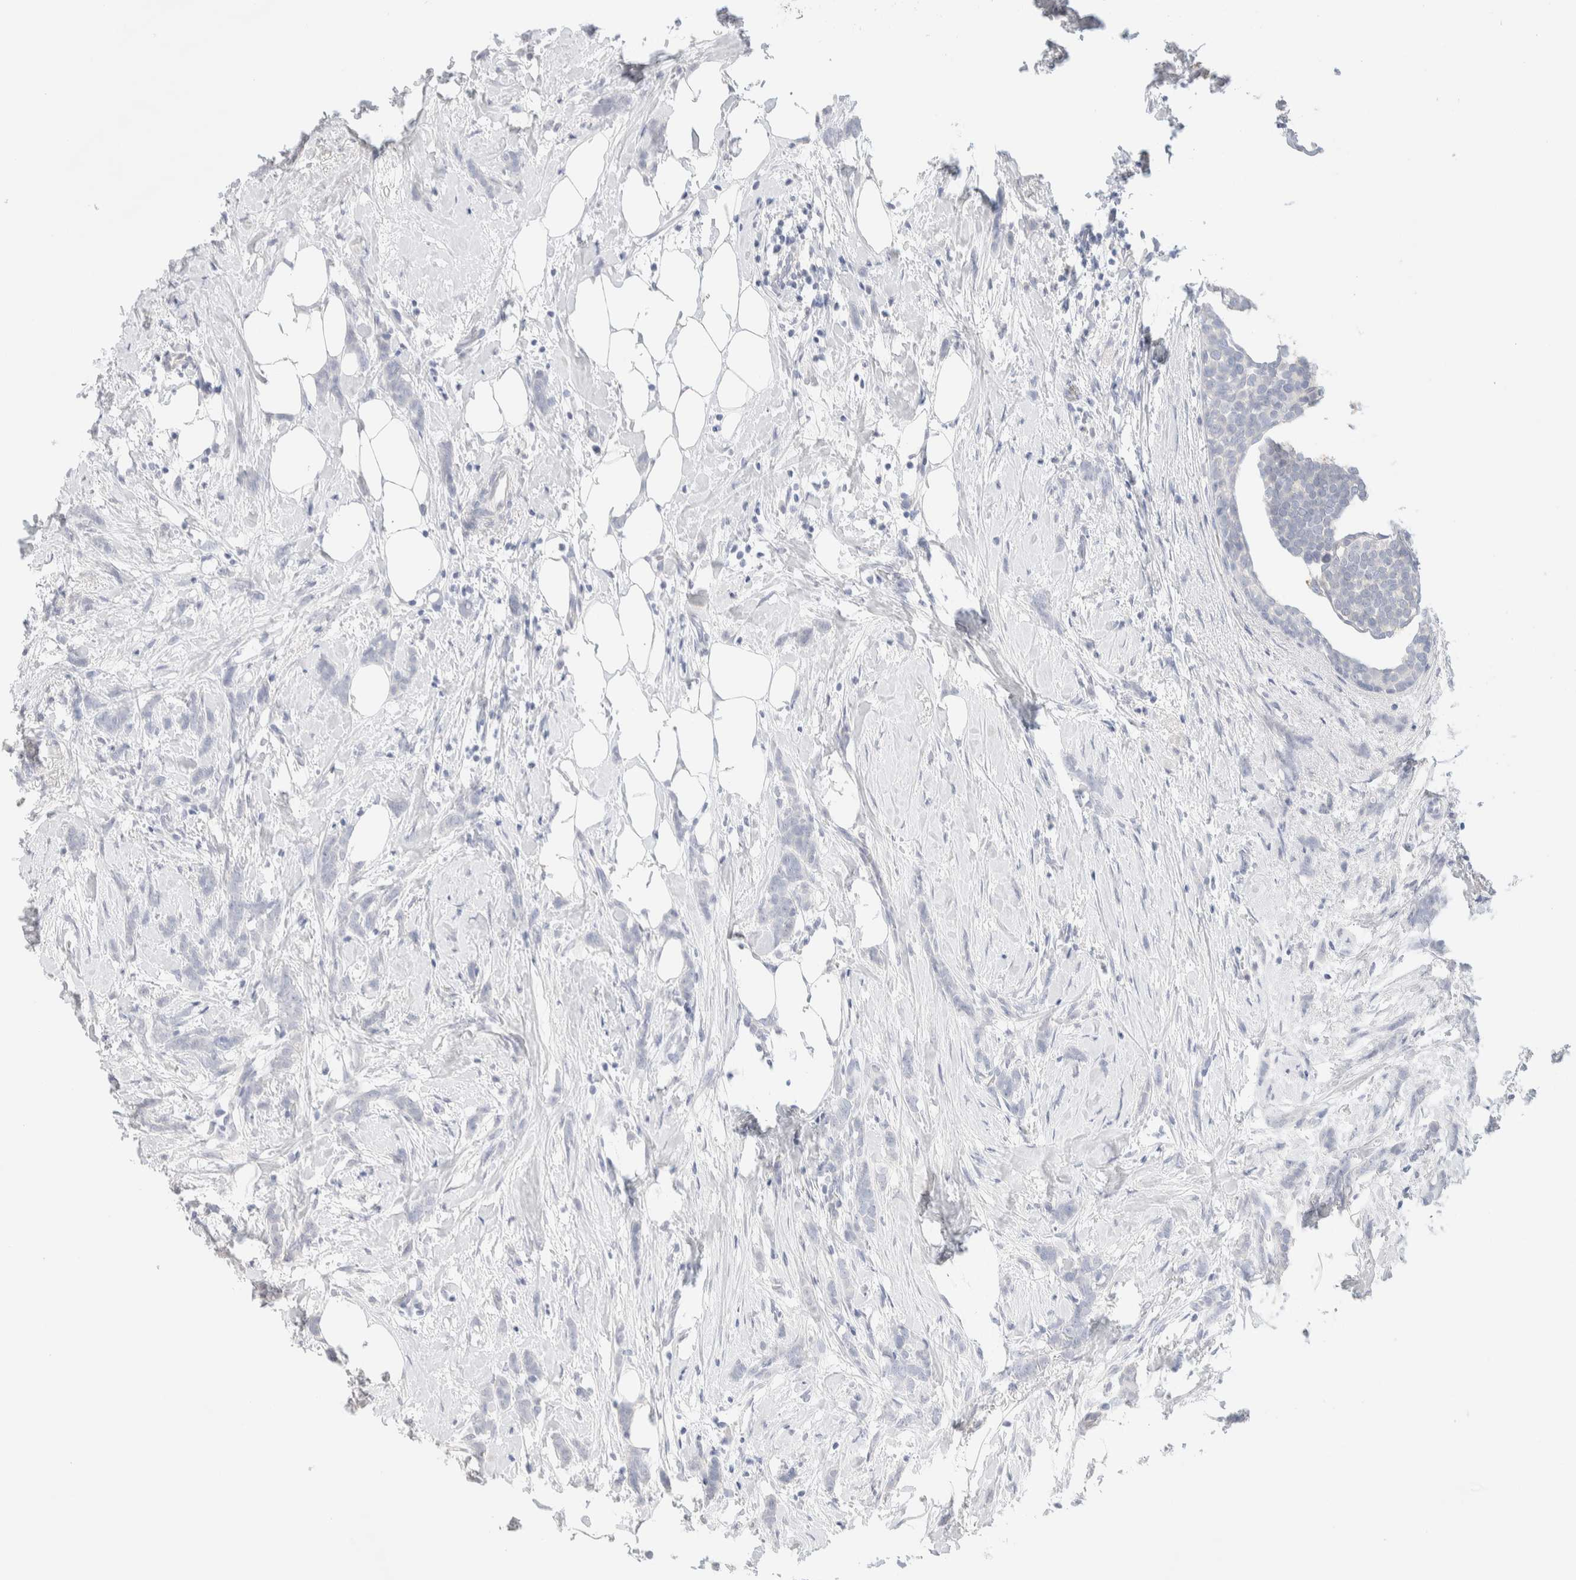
{"staining": {"intensity": "negative", "quantity": "none", "location": "none"}, "tissue": "breast cancer", "cell_type": "Tumor cells", "image_type": "cancer", "snomed": [{"axis": "morphology", "description": "Lobular carcinoma, in situ"}, {"axis": "morphology", "description": "Lobular carcinoma"}, {"axis": "topography", "description": "Breast"}], "caption": "A high-resolution image shows IHC staining of lobular carcinoma (breast), which reveals no significant staining in tumor cells.", "gene": "RIDA", "patient": {"sex": "female", "age": 41}}